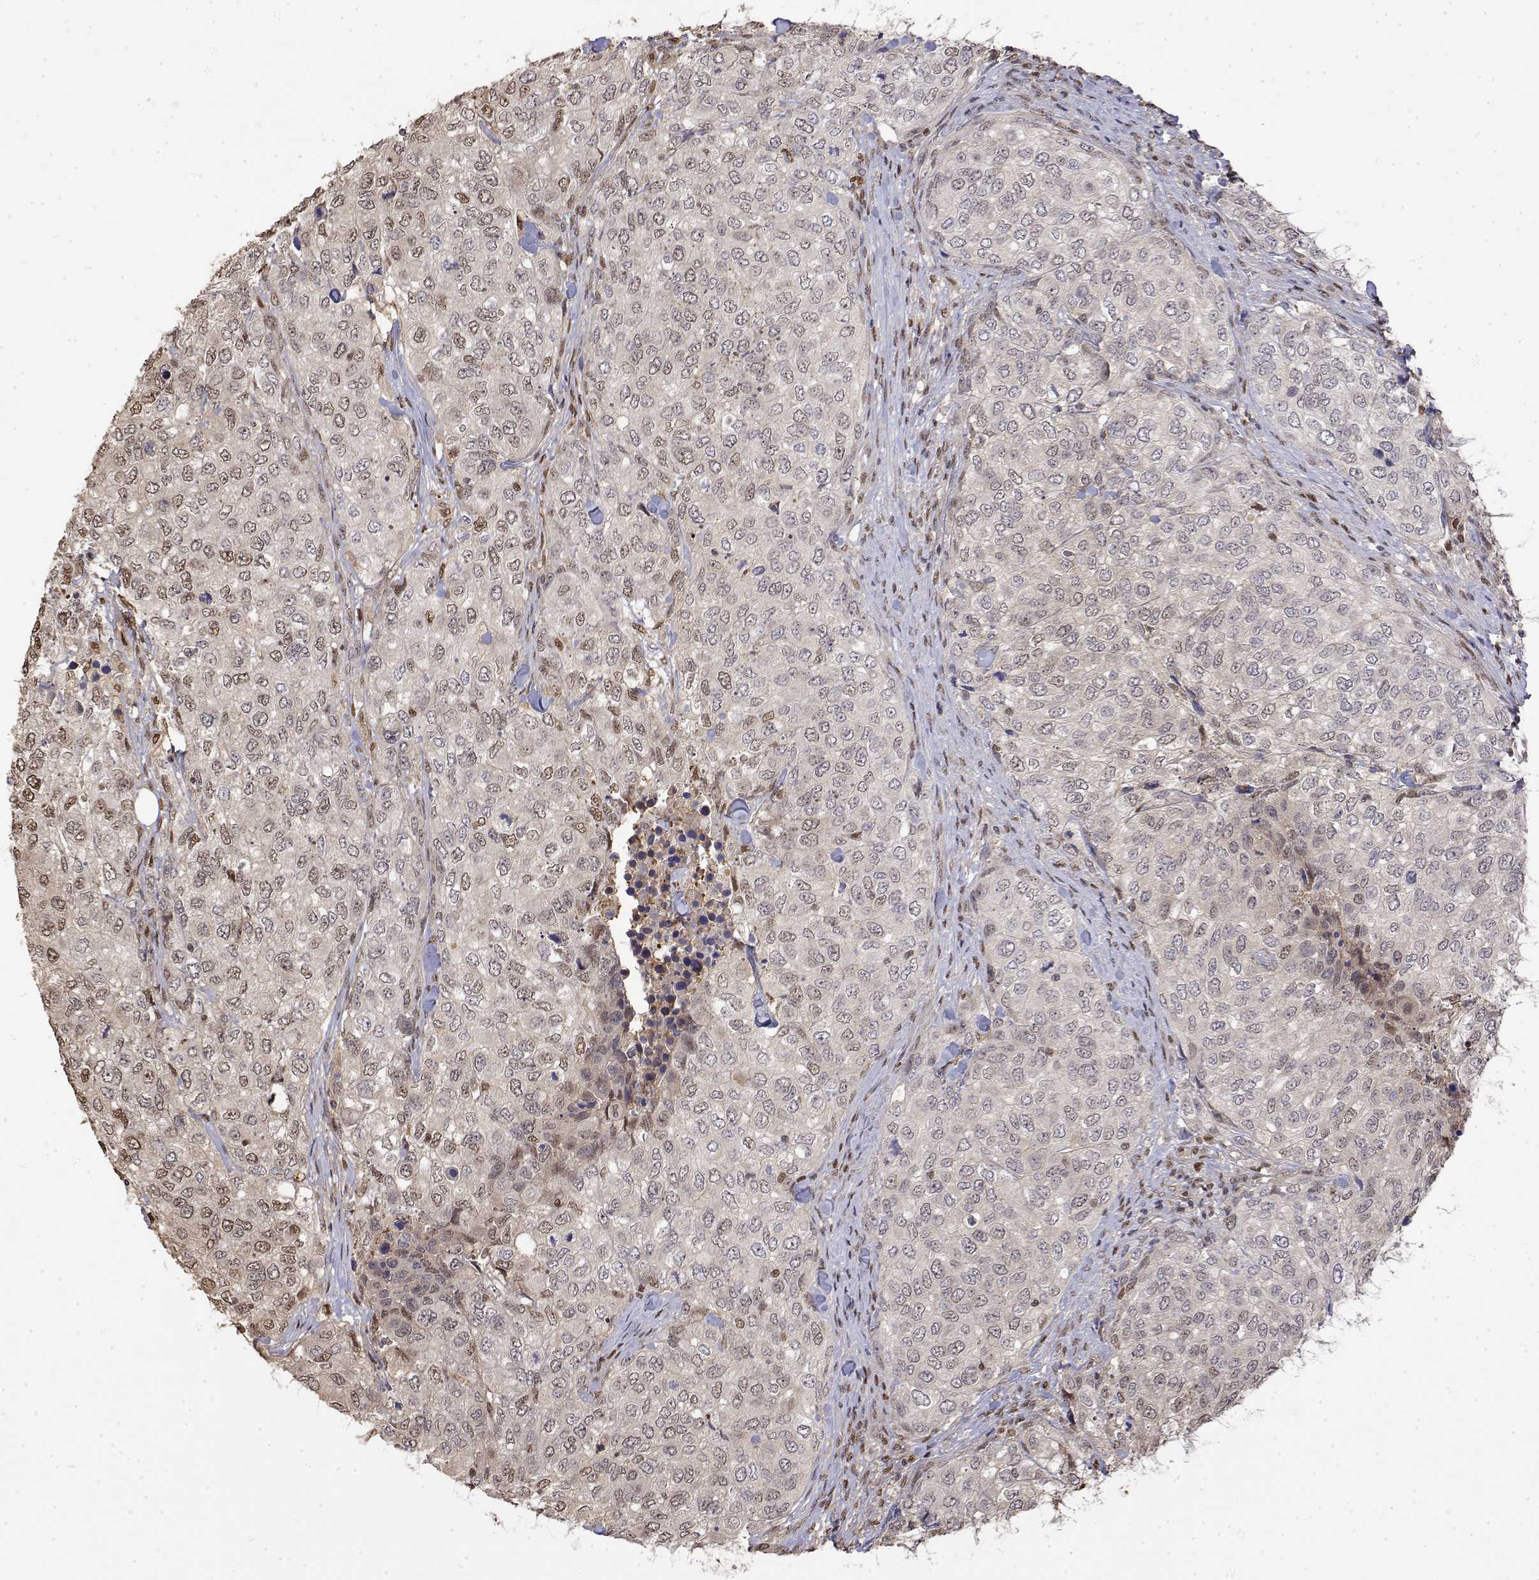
{"staining": {"intensity": "weak", "quantity": "<25%", "location": "nuclear"}, "tissue": "urothelial cancer", "cell_type": "Tumor cells", "image_type": "cancer", "snomed": [{"axis": "morphology", "description": "Urothelial carcinoma, High grade"}, {"axis": "topography", "description": "Urinary bladder"}], "caption": "The IHC micrograph has no significant expression in tumor cells of high-grade urothelial carcinoma tissue.", "gene": "TPI1", "patient": {"sex": "female", "age": 78}}